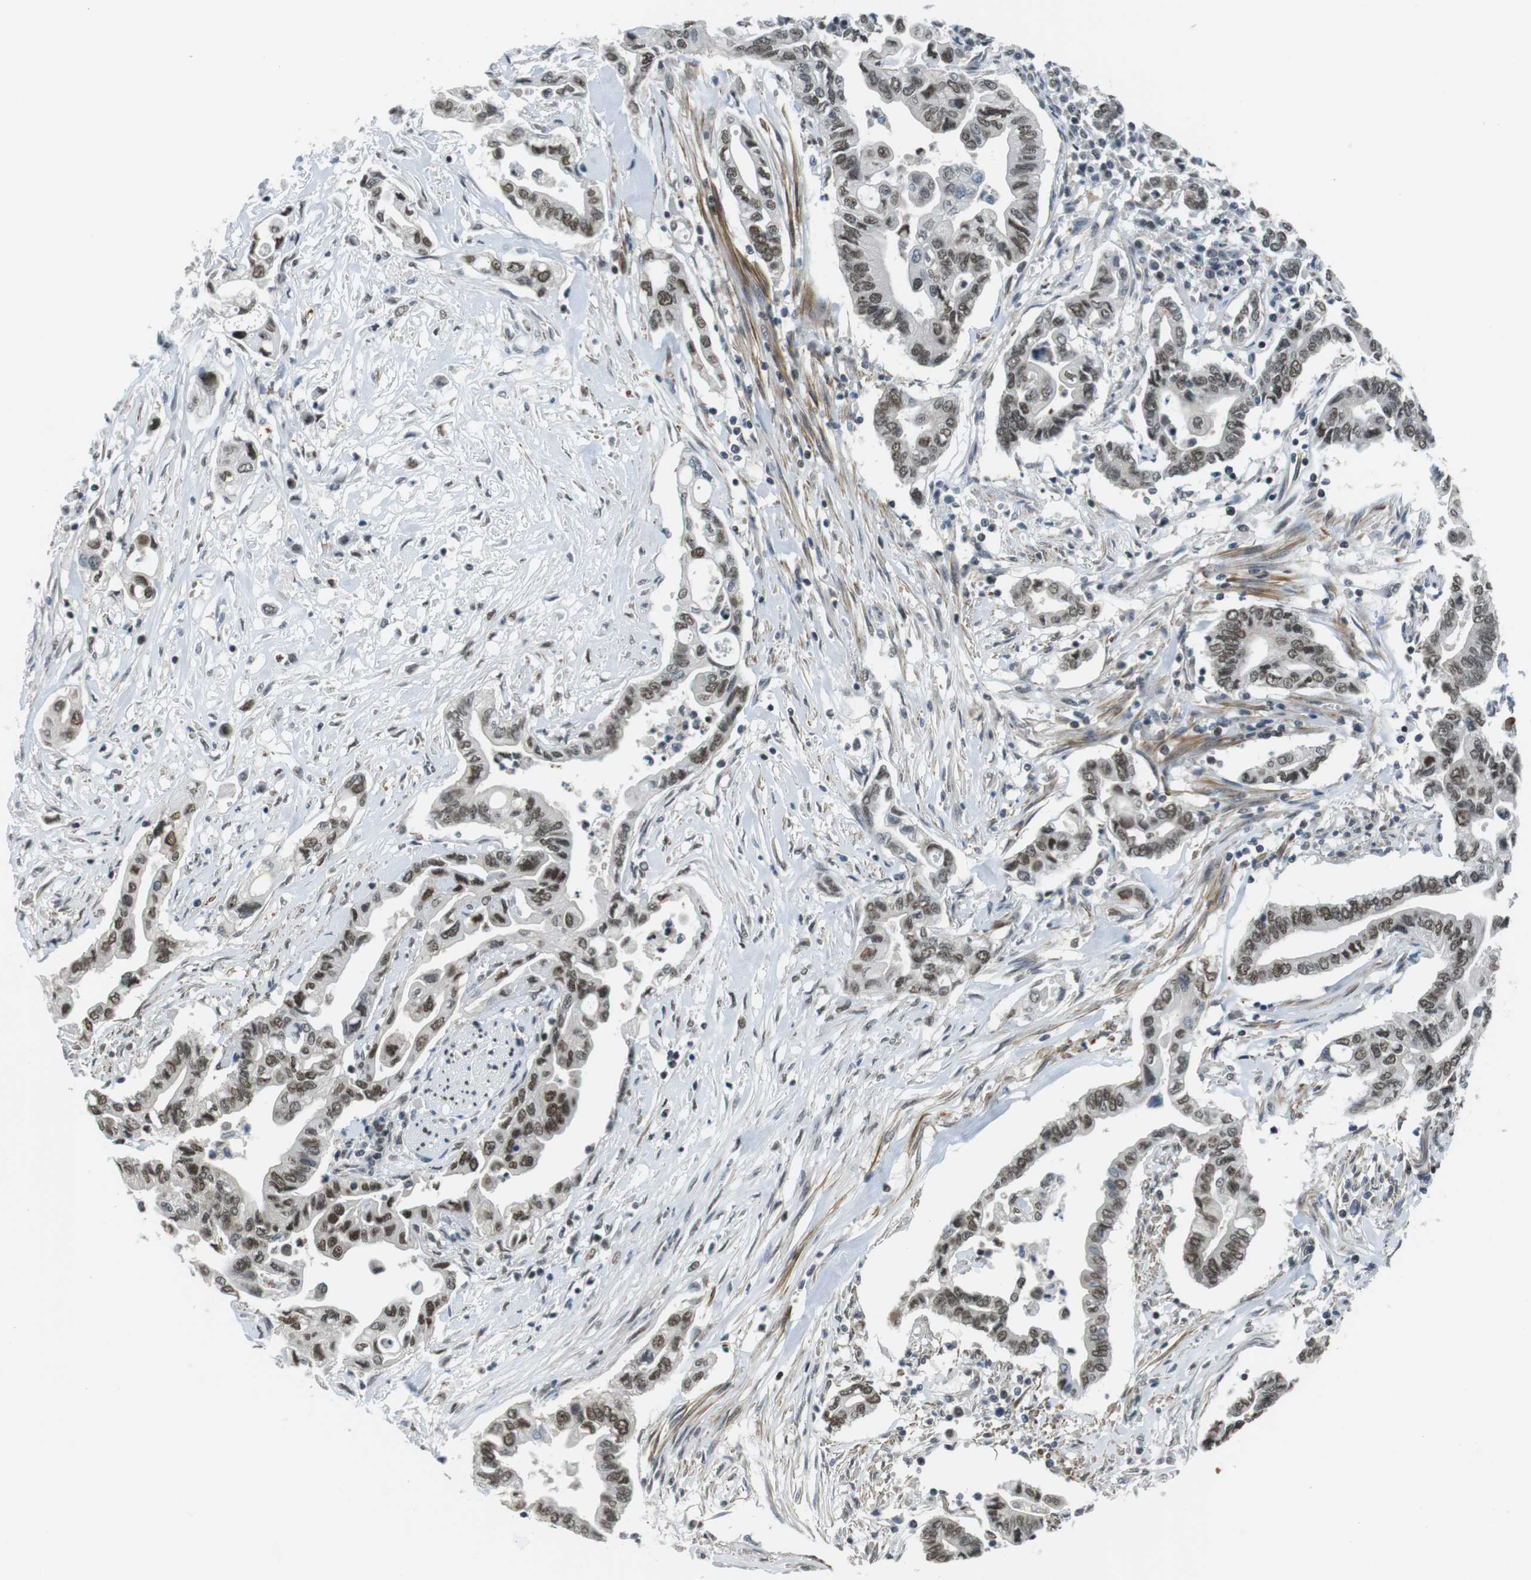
{"staining": {"intensity": "moderate", "quantity": ">75%", "location": "nuclear"}, "tissue": "pancreatic cancer", "cell_type": "Tumor cells", "image_type": "cancer", "snomed": [{"axis": "morphology", "description": "Adenocarcinoma, NOS"}, {"axis": "topography", "description": "Pancreas"}], "caption": "Immunohistochemistry (IHC) micrograph of human pancreatic cancer stained for a protein (brown), which reveals medium levels of moderate nuclear staining in about >75% of tumor cells.", "gene": "USP7", "patient": {"sex": "female", "age": 57}}